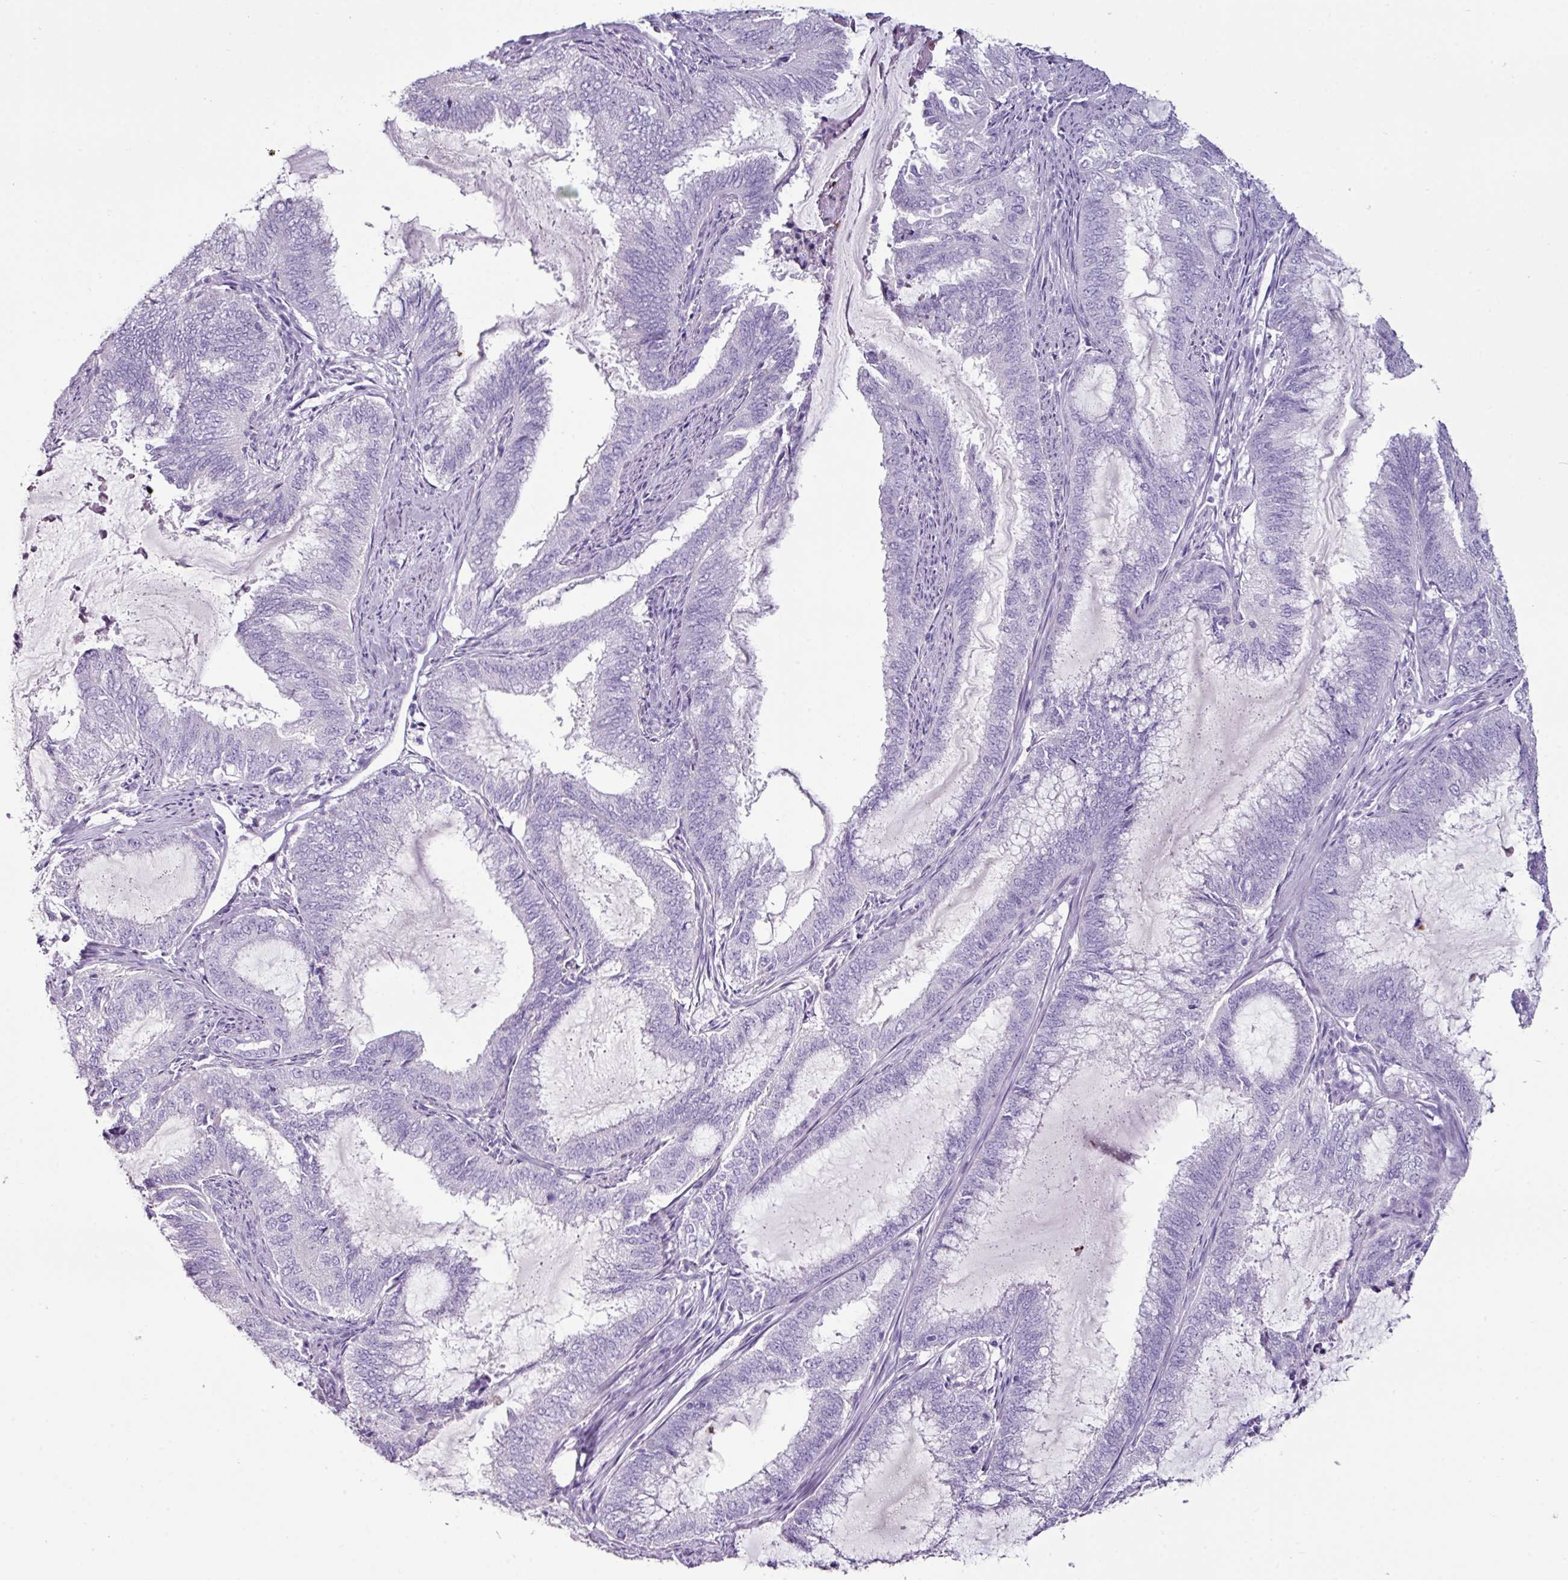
{"staining": {"intensity": "negative", "quantity": "none", "location": "none"}, "tissue": "endometrial cancer", "cell_type": "Tumor cells", "image_type": "cancer", "snomed": [{"axis": "morphology", "description": "Adenocarcinoma, NOS"}, {"axis": "topography", "description": "Endometrium"}], "caption": "IHC photomicrograph of neoplastic tissue: human endometrial cancer (adenocarcinoma) stained with DAB (3,3'-diaminobenzidine) displays no significant protein positivity in tumor cells. (DAB (3,3'-diaminobenzidine) immunohistochemistry visualized using brightfield microscopy, high magnification).", "gene": "GLP2R", "patient": {"sex": "female", "age": 51}}